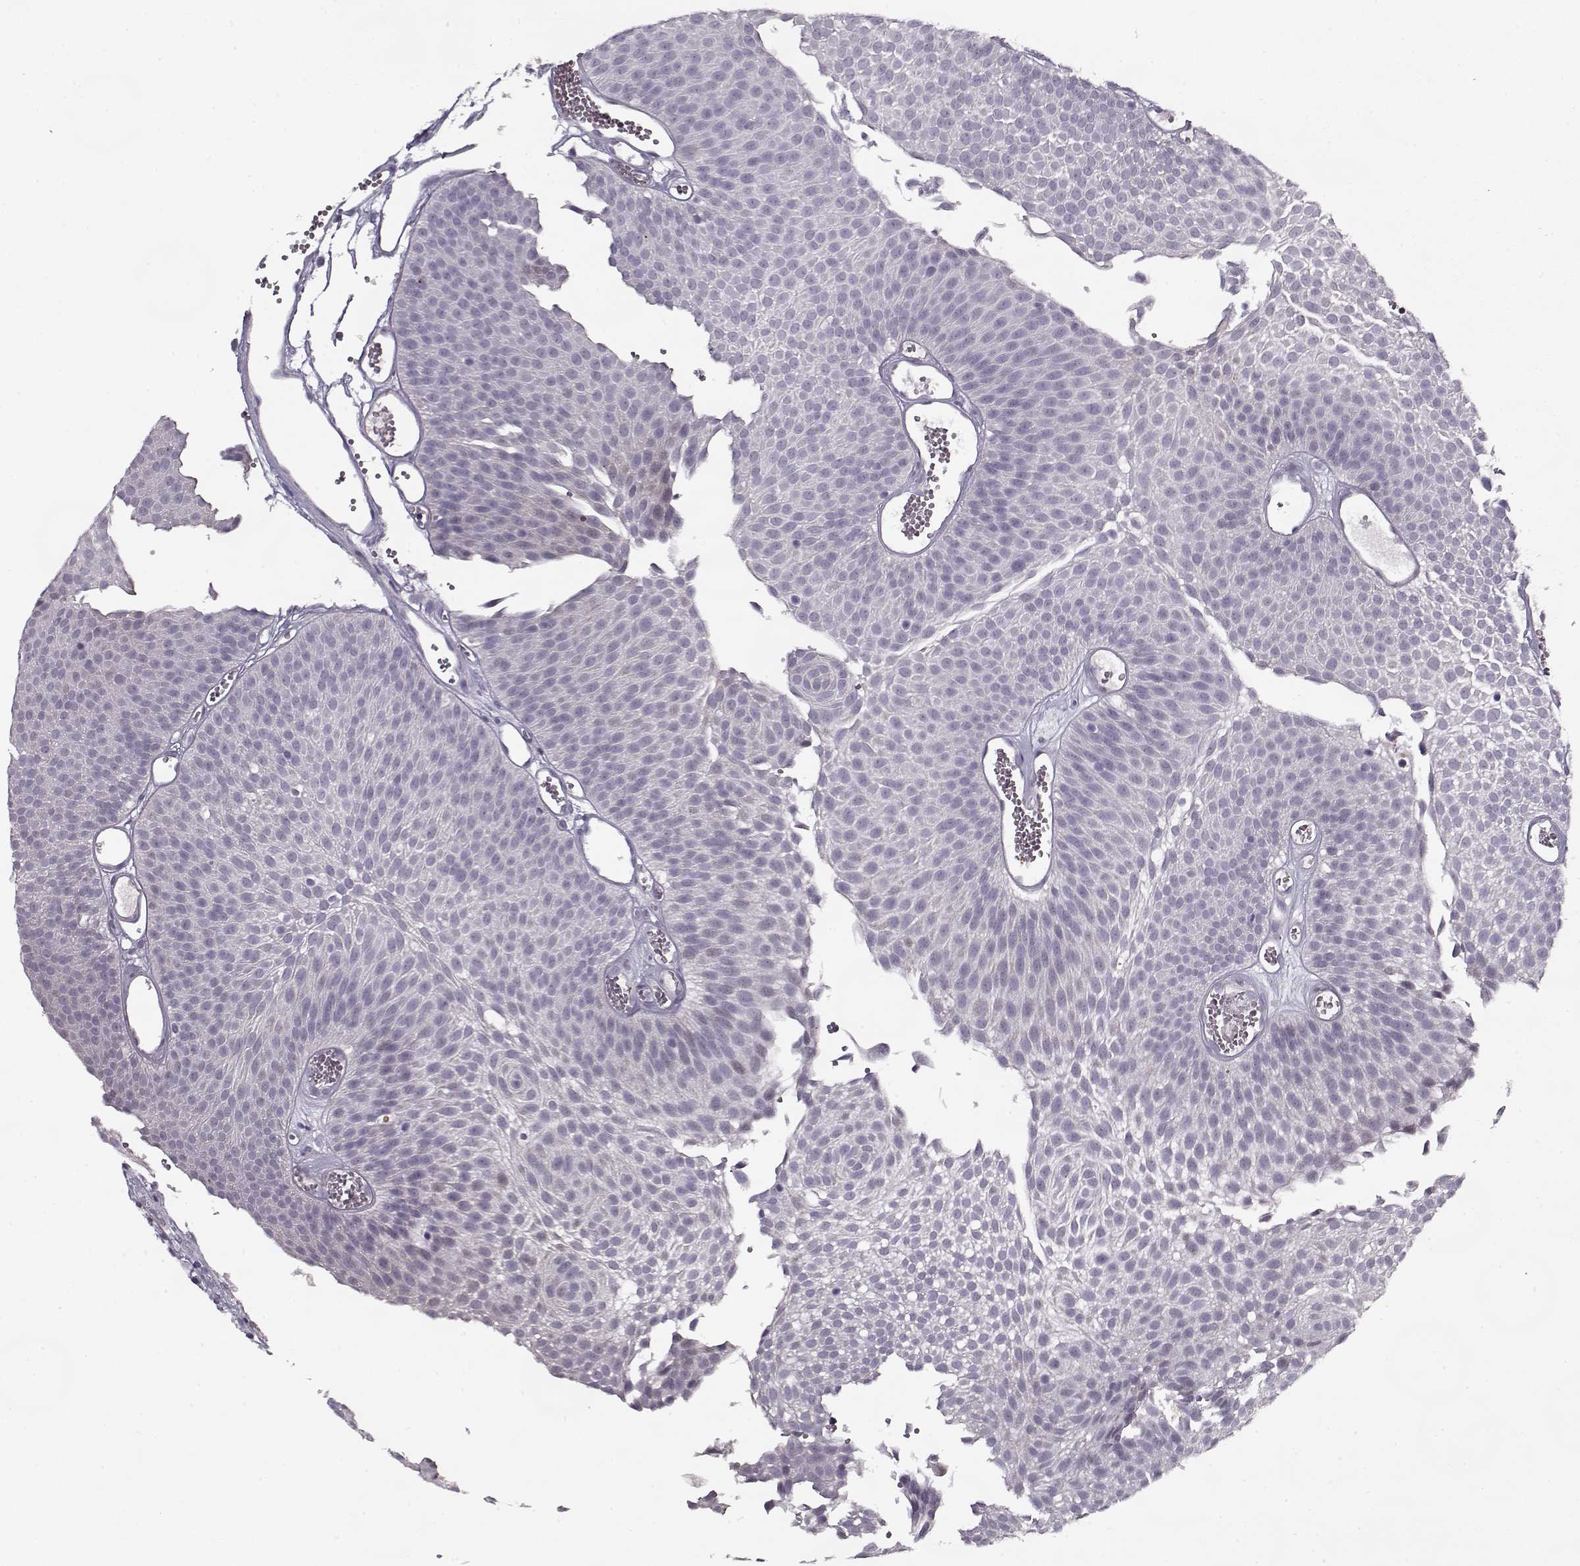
{"staining": {"intensity": "negative", "quantity": "none", "location": "none"}, "tissue": "urothelial cancer", "cell_type": "Tumor cells", "image_type": "cancer", "snomed": [{"axis": "morphology", "description": "Urothelial carcinoma, Low grade"}, {"axis": "topography", "description": "Urinary bladder"}], "caption": "A high-resolution histopathology image shows immunohistochemistry (IHC) staining of urothelial cancer, which exhibits no significant staining in tumor cells.", "gene": "KRT9", "patient": {"sex": "male", "age": 52}}